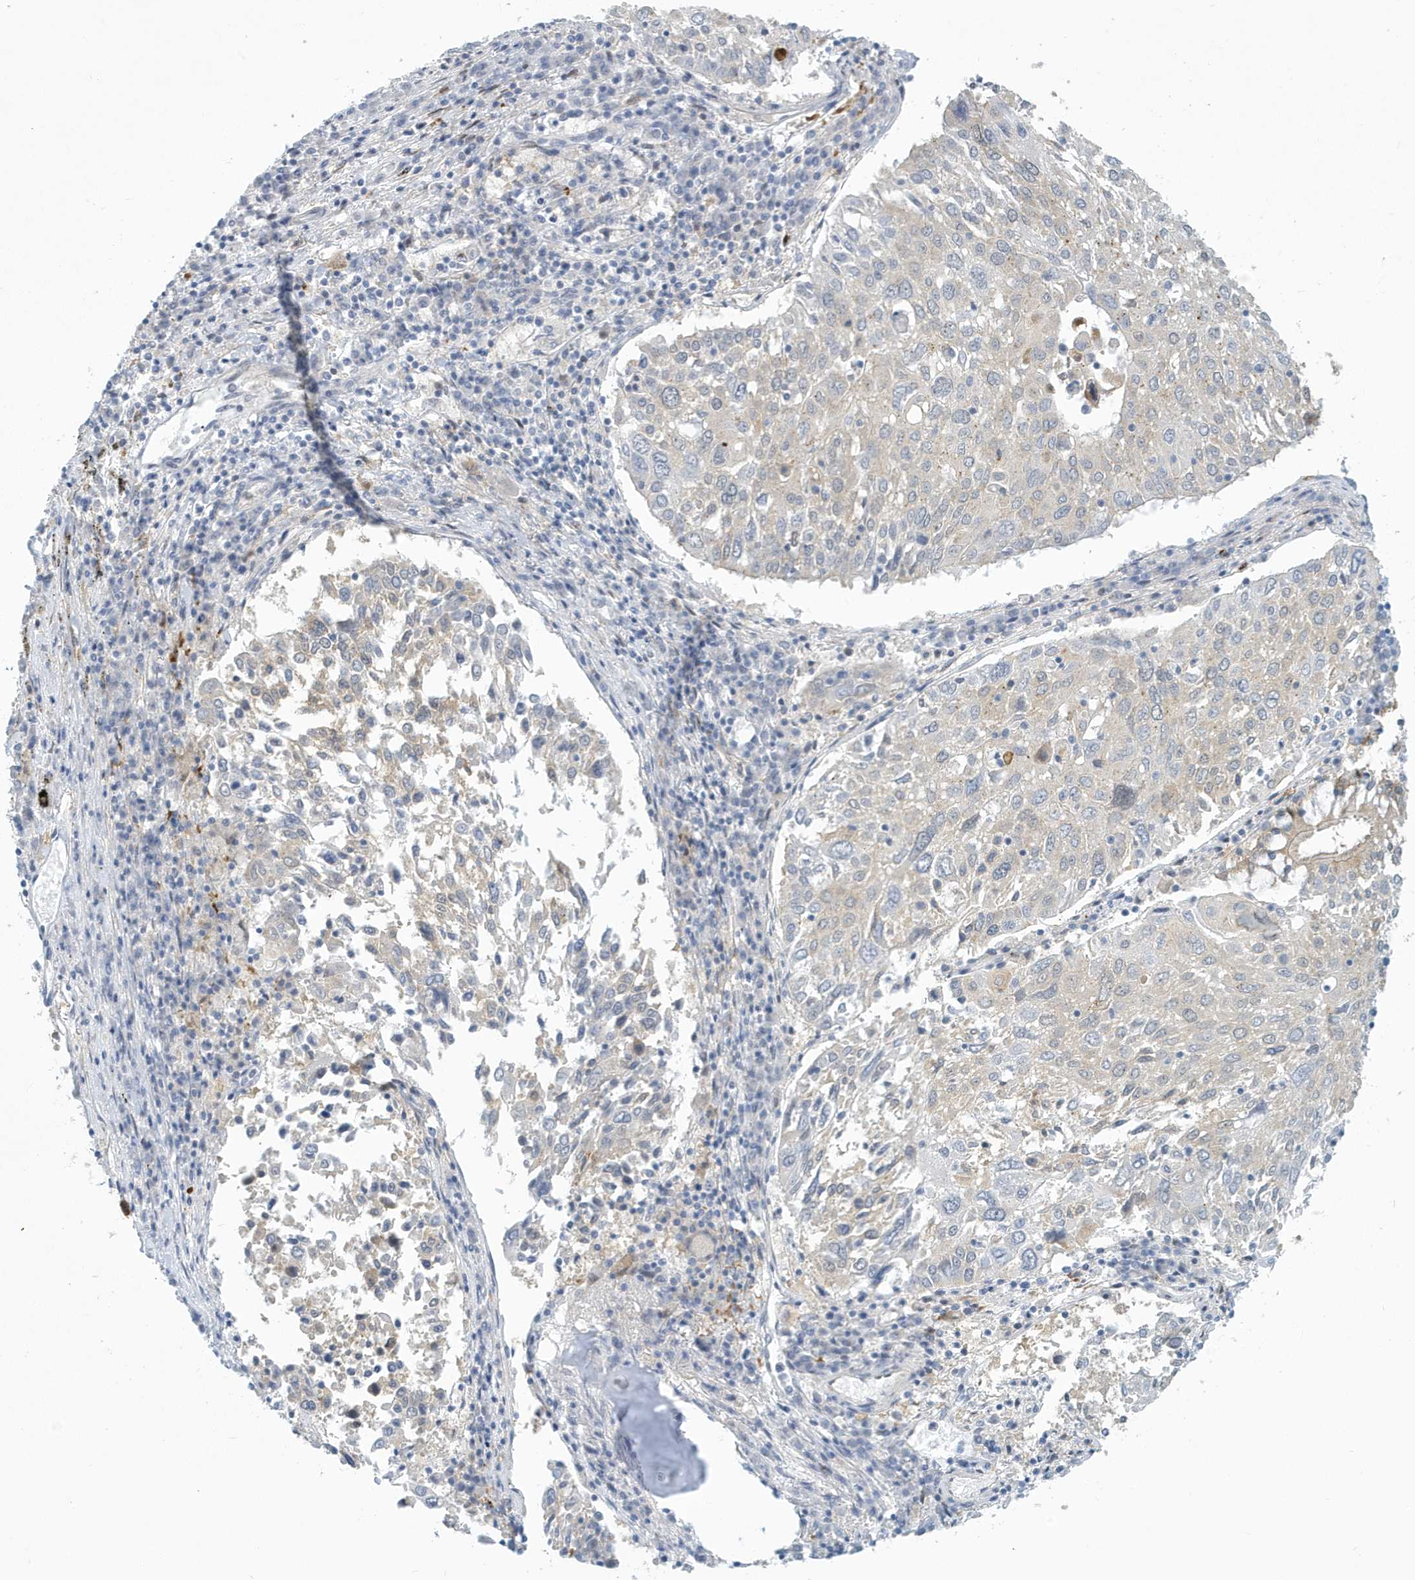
{"staining": {"intensity": "negative", "quantity": "none", "location": "none"}, "tissue": "lung cancer", "cell_type": "Tumor cells", "image_type": "cancer", "snomed": [{"axis": "morphology", "description": "Squamous cell carcinoma, NOS"}, {"axis": "topography", "description": "Lung"}], "caption": "This is an immunohistochemistry (IHC) photomicrograph of human lung cancer. There is no positivity in tumor cells.", "gene": "VTA1", "patient": {"sex": "male", "age": 65}}